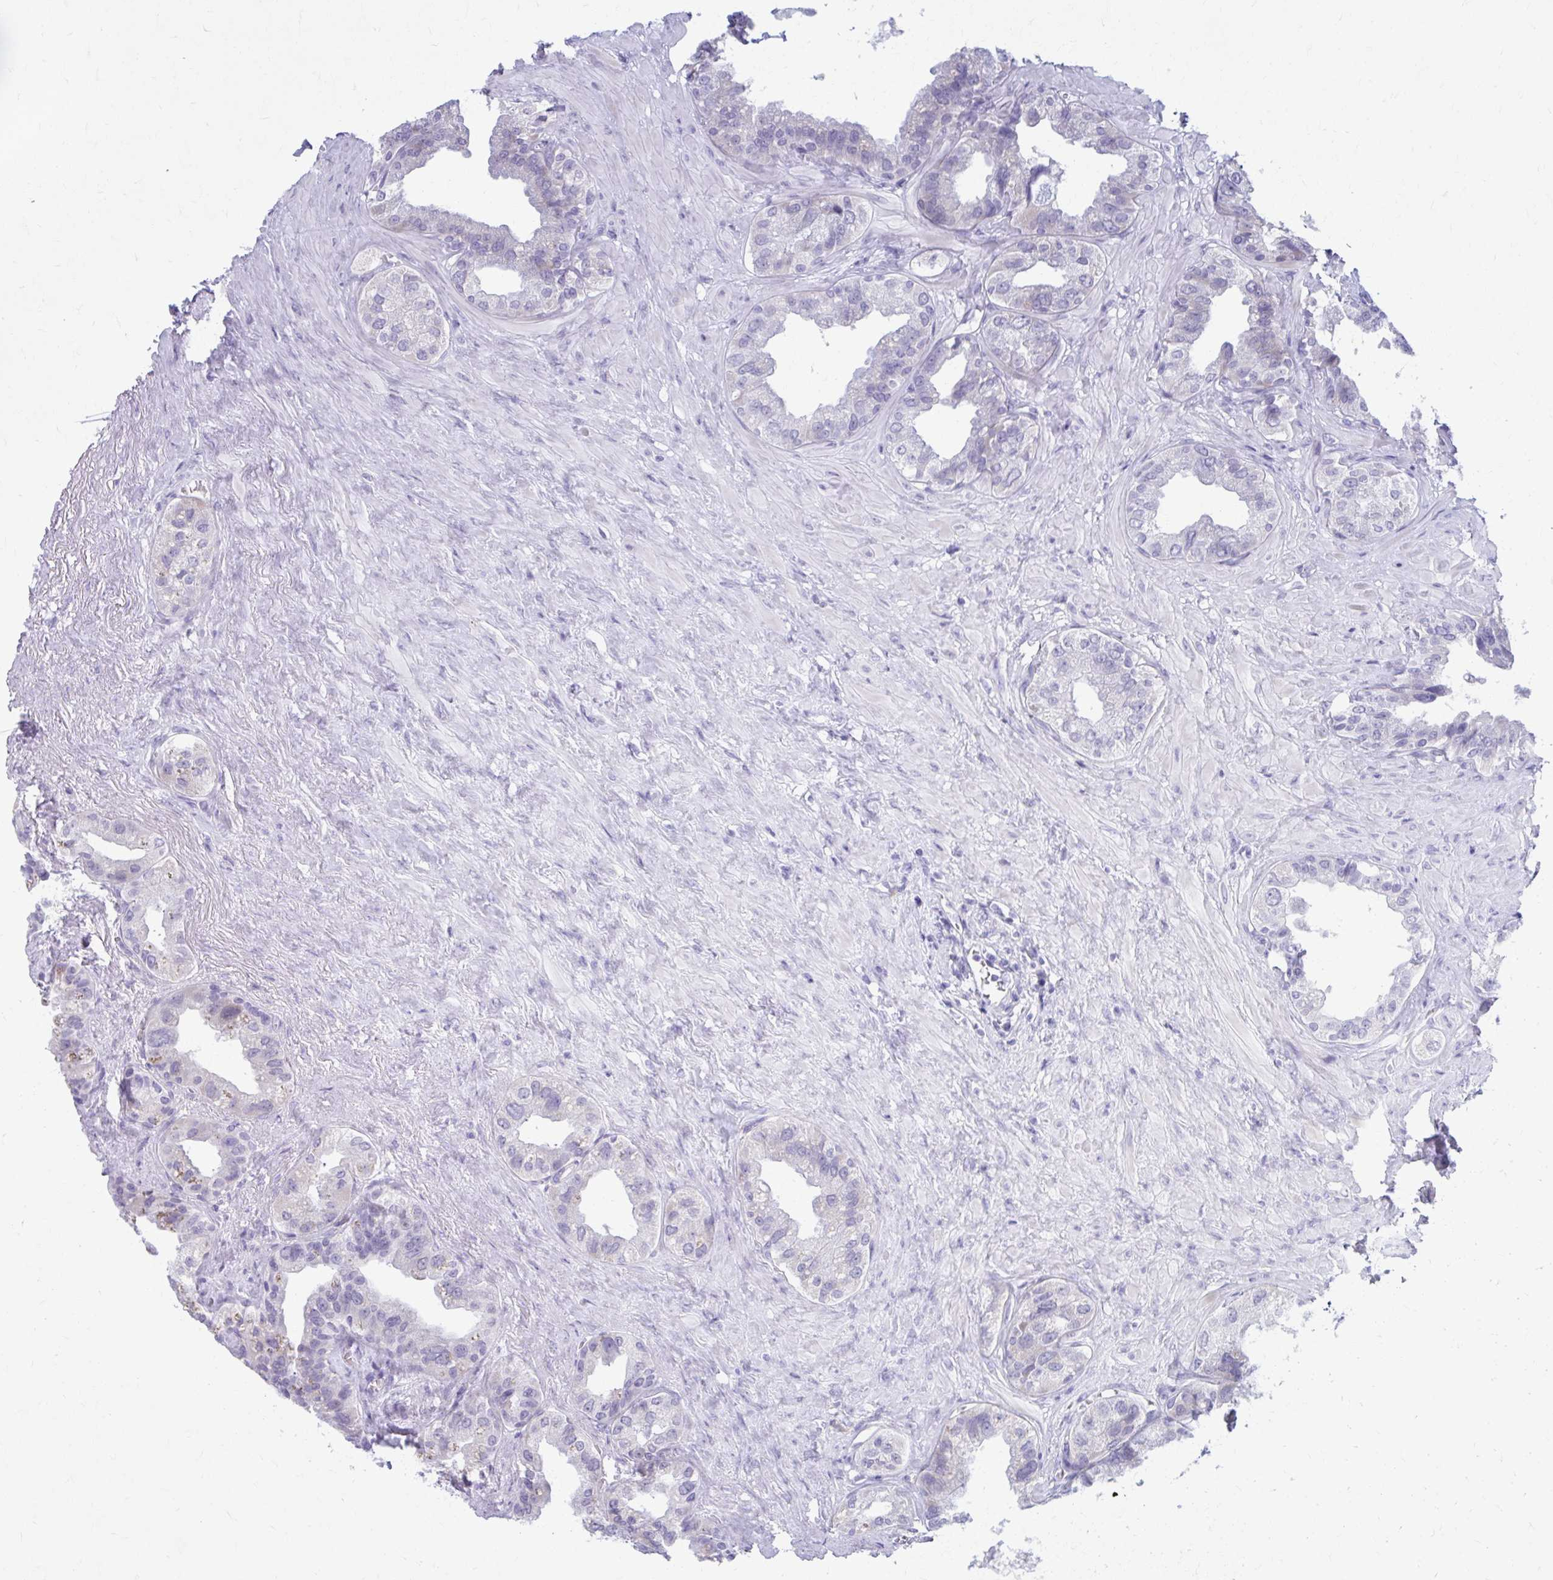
{"staining": {"intensity": "negative", "quantity": "none", "location": "none"}, "tissue": "seminal vesicle", "cell_type": "Glandular cells", "image_type": "normal", "snomed": [{"axis": "morphology", "description": "Normal tissue, NOS"}, {"axis": "topography", "description": "Seminal veicle"}, {"axis": "topography", "description": "Peripheral nerve tissue"}], "caption": "Immunohistochemistry image of normal seminal vesicle: seminal vesicle stained with DAB (3,3'-diaminobenzidine) shows no significant protein expression in glandular cells. The staining was performed using DAB to visualize the protein expression in brown, while the nuclei were stained in blue with hematoxylin (Magnification: 20x).", "gene": "CCDC105", "patient": {"sex": "male", "age": 76}}